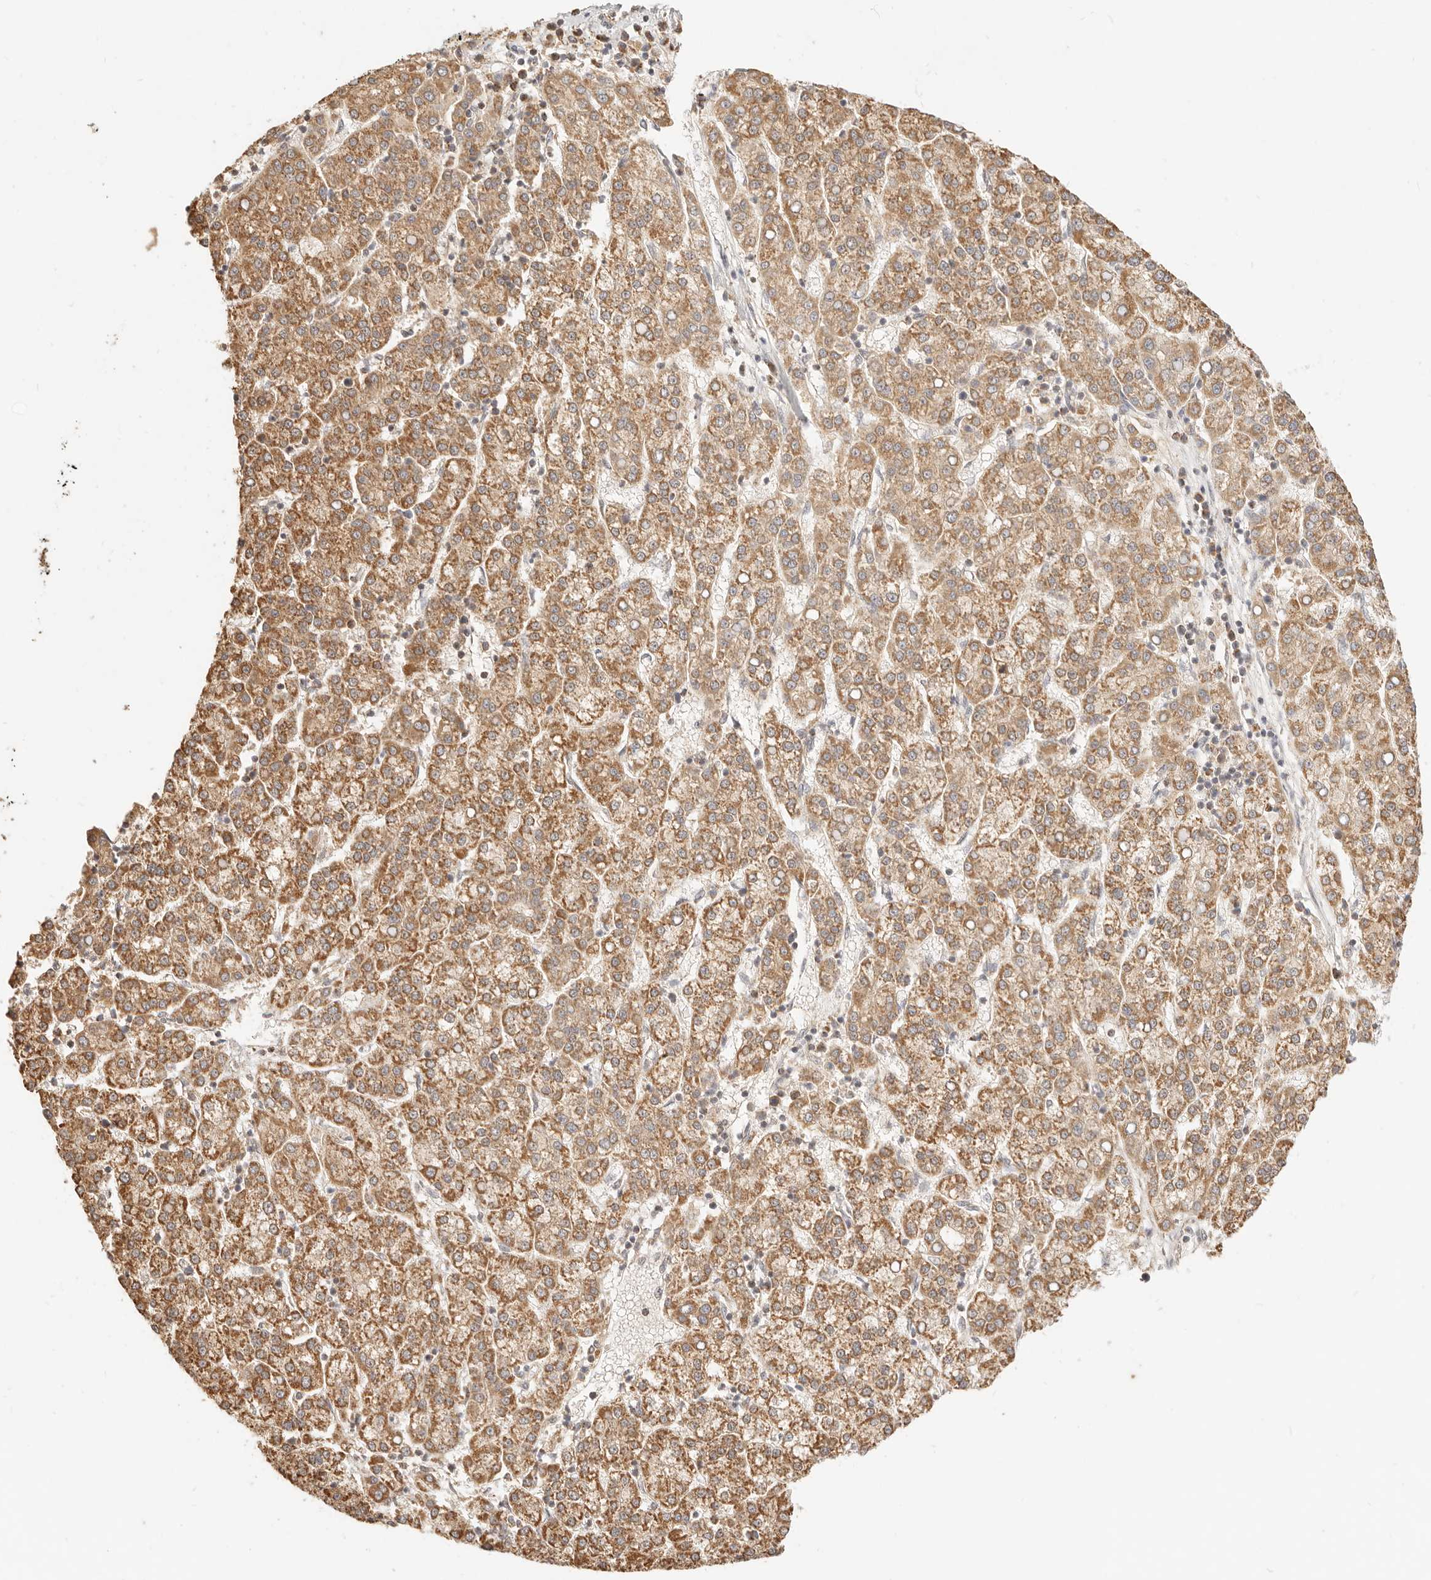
{"staining": {"intensity": "moderate", "quantity": ">75%", "location": "cytoplasmic/membranous"}, "tissue": "liver cancer", "cell_type": "Tumor cells", "image_type": "cancer", "snomed": [{"axis": "morphology", "description": "Carcinoma, Hepatocellular, NOS"}, {"axis": "topography", "description": "Liver"}], "caption": "About >75% of tumor cells in liver hepatocellular carcinoma reveal moderate cytoplasmic/membranous protein expression as visualized by brown immunohistochemical staining.", "gene": "CPLANE2", "patient": {"sex": "female", "age": 58}}